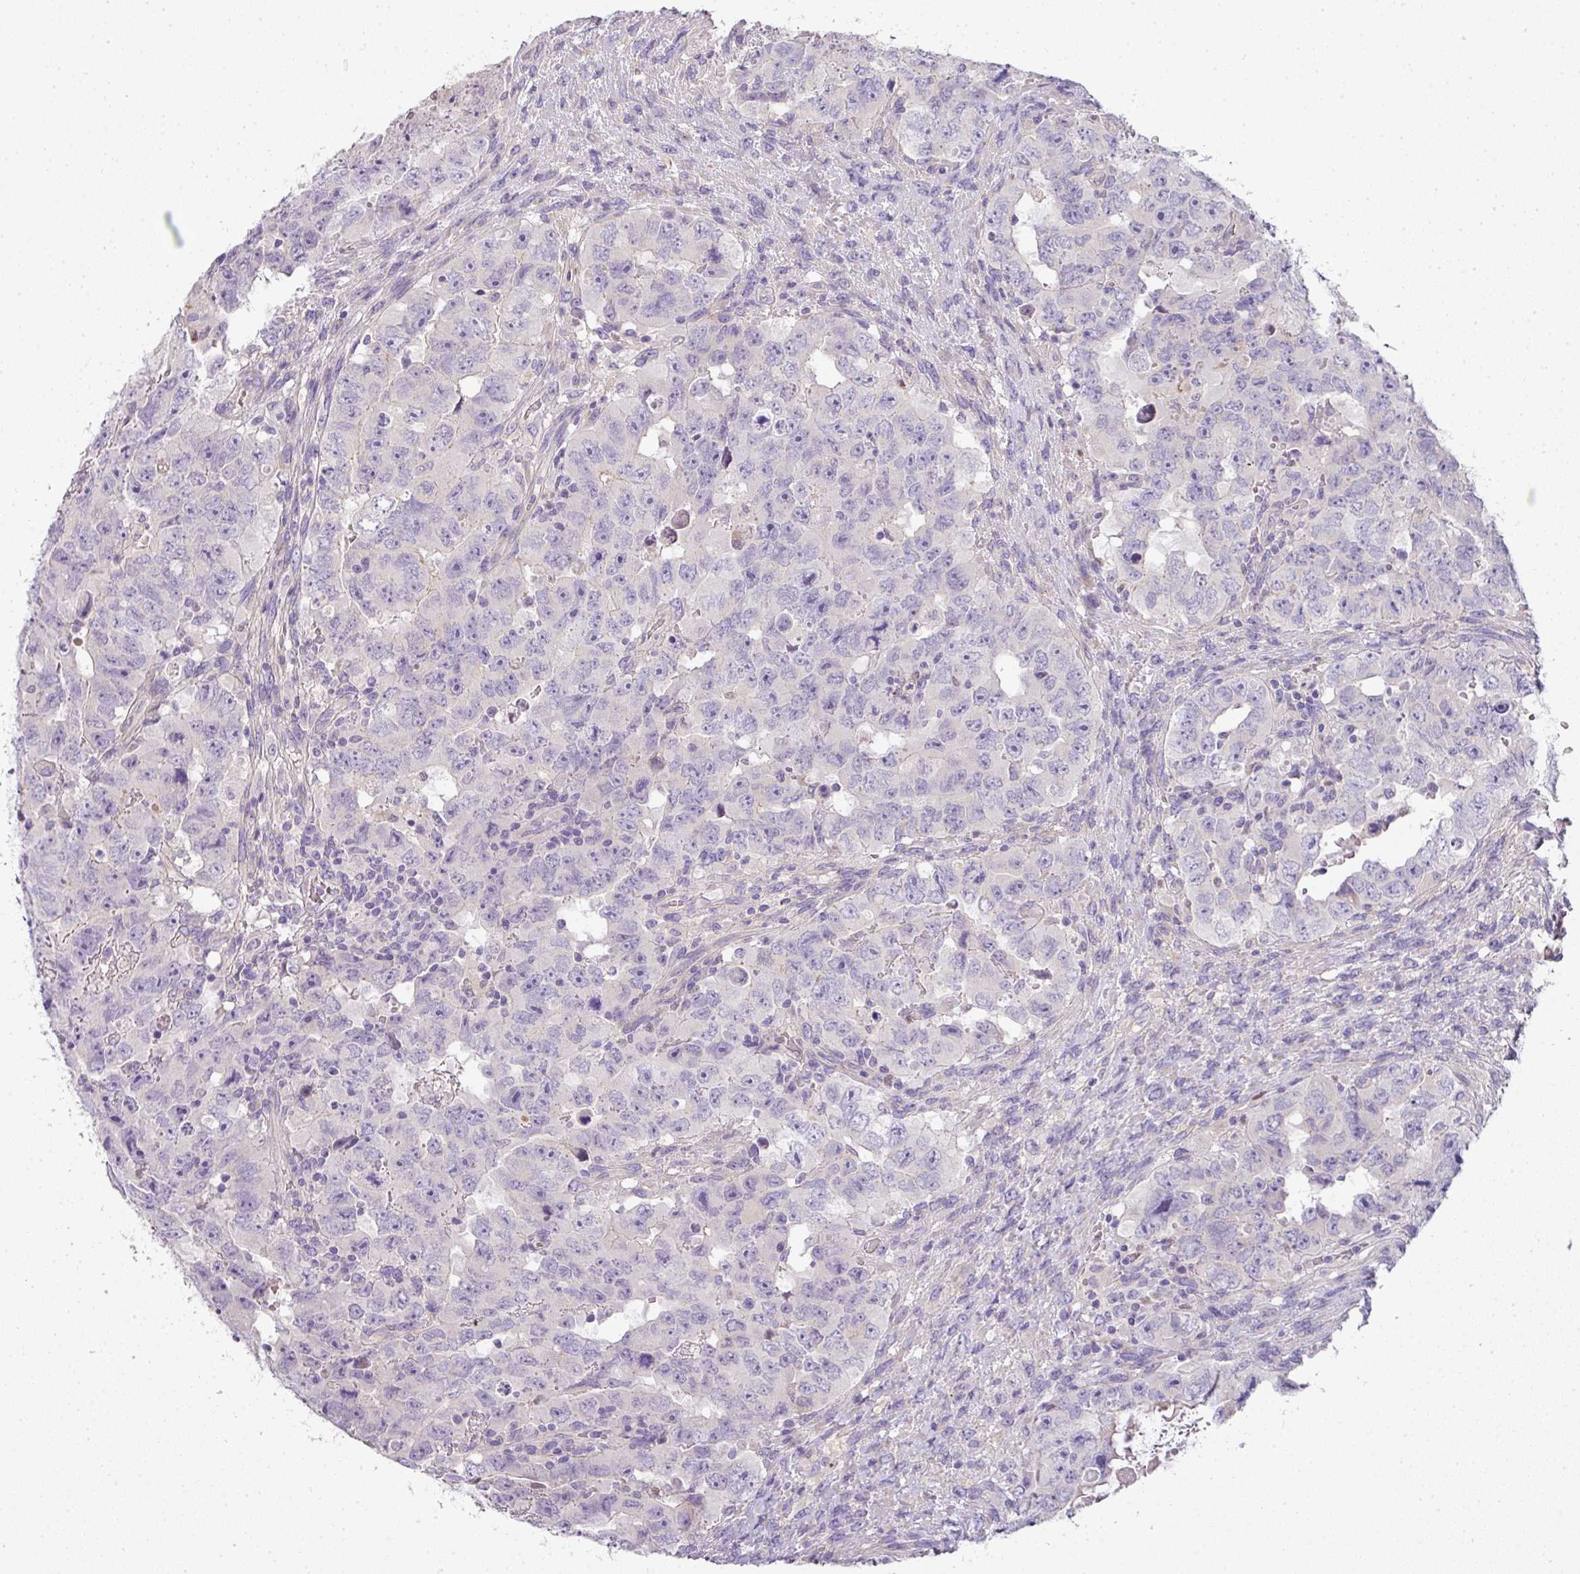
{"staining": {"intensity": "negative", "quantity": "none", "location": "none"}, "tissue": "testis cancer", "cell_type": "Tumor cells", "image_type": "cancer", "snomed": [{"axis": "morphology", "description": "Carcinoma, Embryonal, NOS"}, {"axis": "topography", "description": "Testis"}], "caption": "Tumor cells are negative for brown protein staining in testis cancer (embryonal carcinoma).", "gene": "HHEX", "patient": {"sex": "male", "age": 24}}